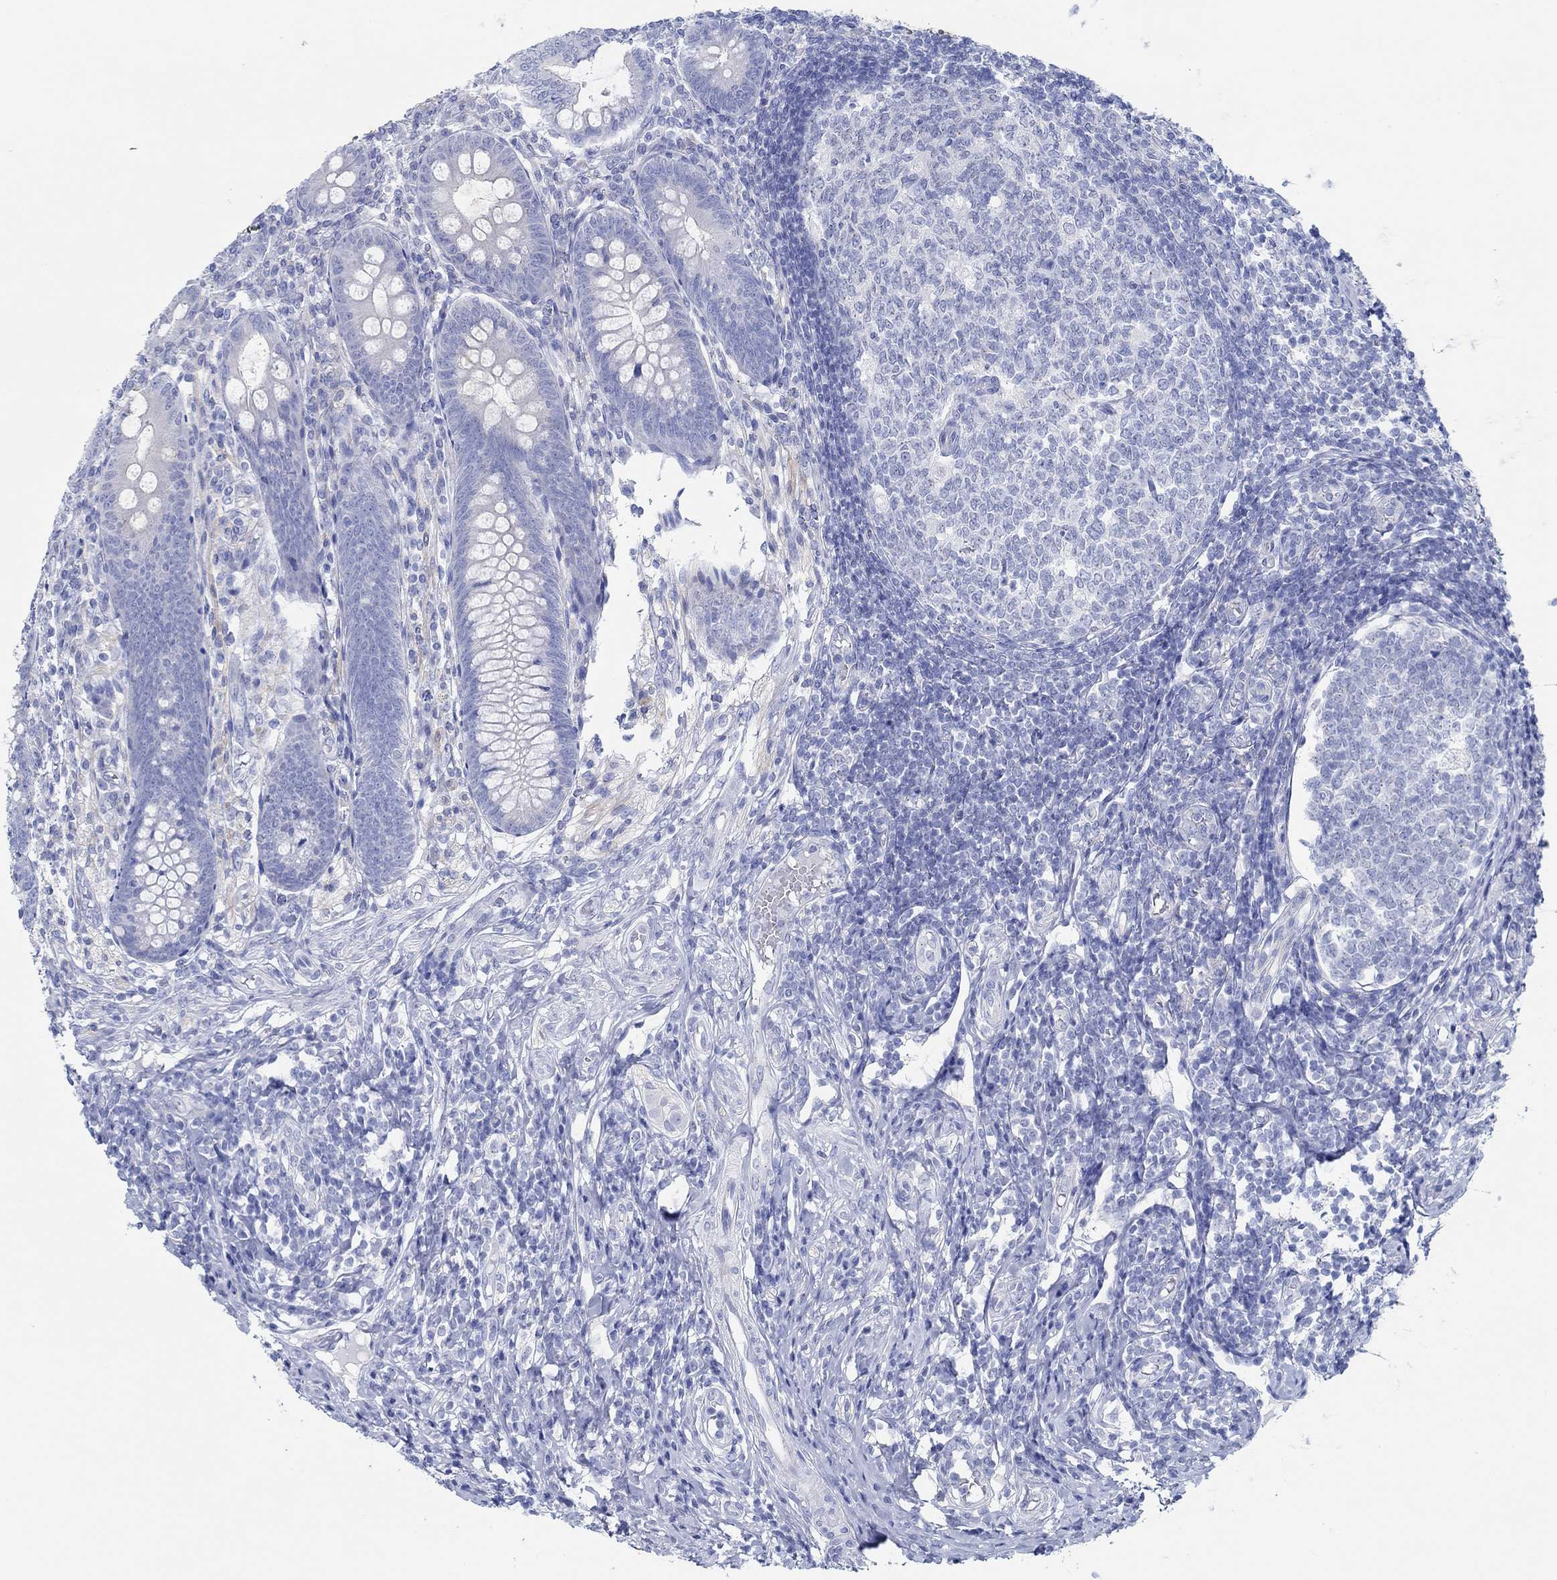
{"staining": {"intensity": "negative", "quantity": "none", "location": "none"}, "tissue": "appendix", "cell_type": "Glandular cells", "image_type": "normal", "snomed": [{"axis": "morphology", "description": "Normal tissue, NOS"}, {"axis": "morphology", "description": "Inflammation, NOS"}, {"axis": "topography", "description": "Appendix"}], "caption": "Immunohistochemical staining of unremarkable appendix demonstrates no significant expression in glandular cells.", "gene": "IGFBP6", "patient": {"sex": "male", "age": 16}}